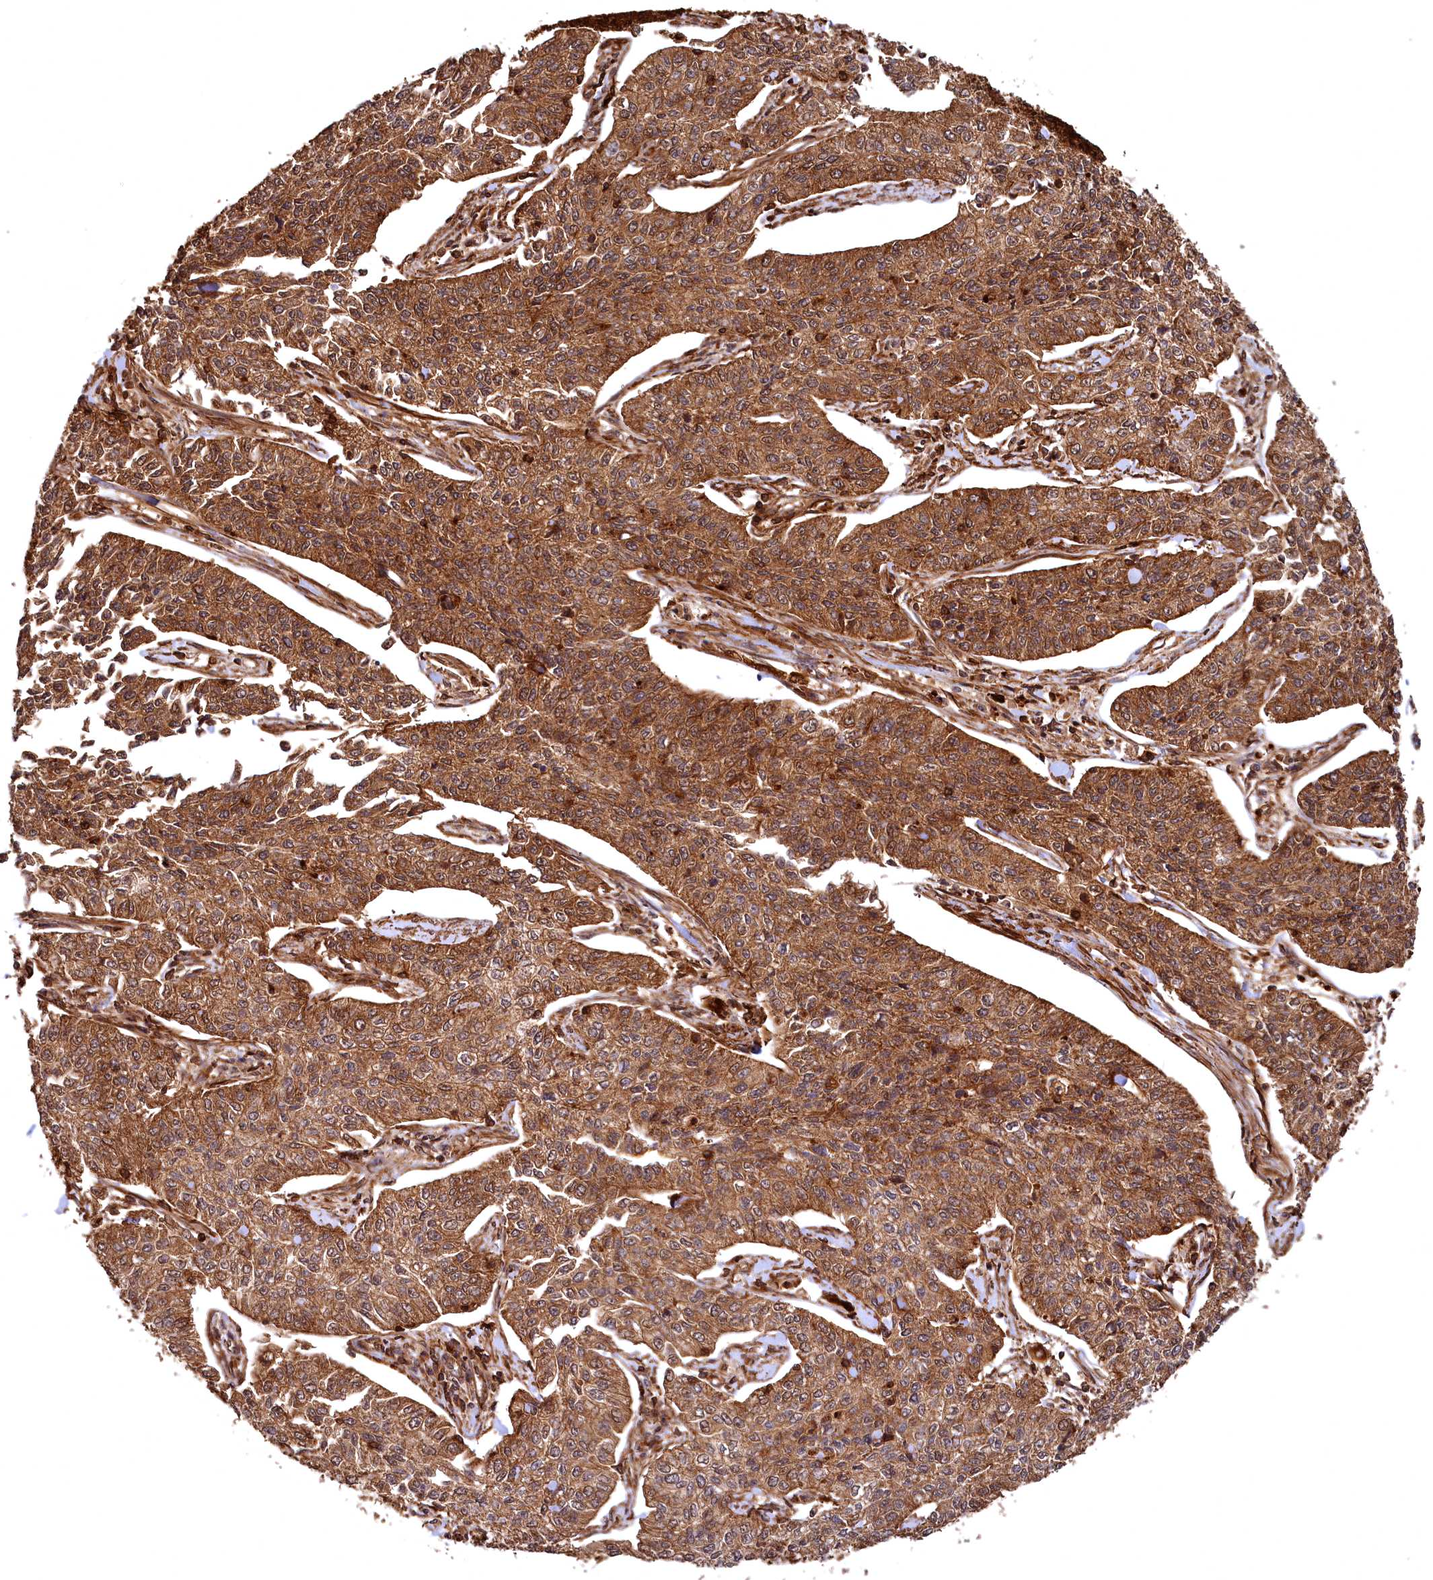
{"staining": {"intensity": "moderate", "quantity": ">75%", "location": "cytoplasmic/membranous,nuclear"}, "tissue": "cervical cancer", "cell_type": "Tumor cells", "image_type": "cancer", "snomed": [{"axis": "morphology", "description": "Squamous cell carcinoma, NOS"}, {"axis": "topography", "description": "Cervix"}], "caption": "Immunohistochemistry (IHC) of cervical squamous cell carcinoma displays medium levels of moderate cytoplasmic/membranous and nuclear staining in about >75% of tumor cells.", "gene": "STUB1", "patient": {"sex": "female", "age": 35}}